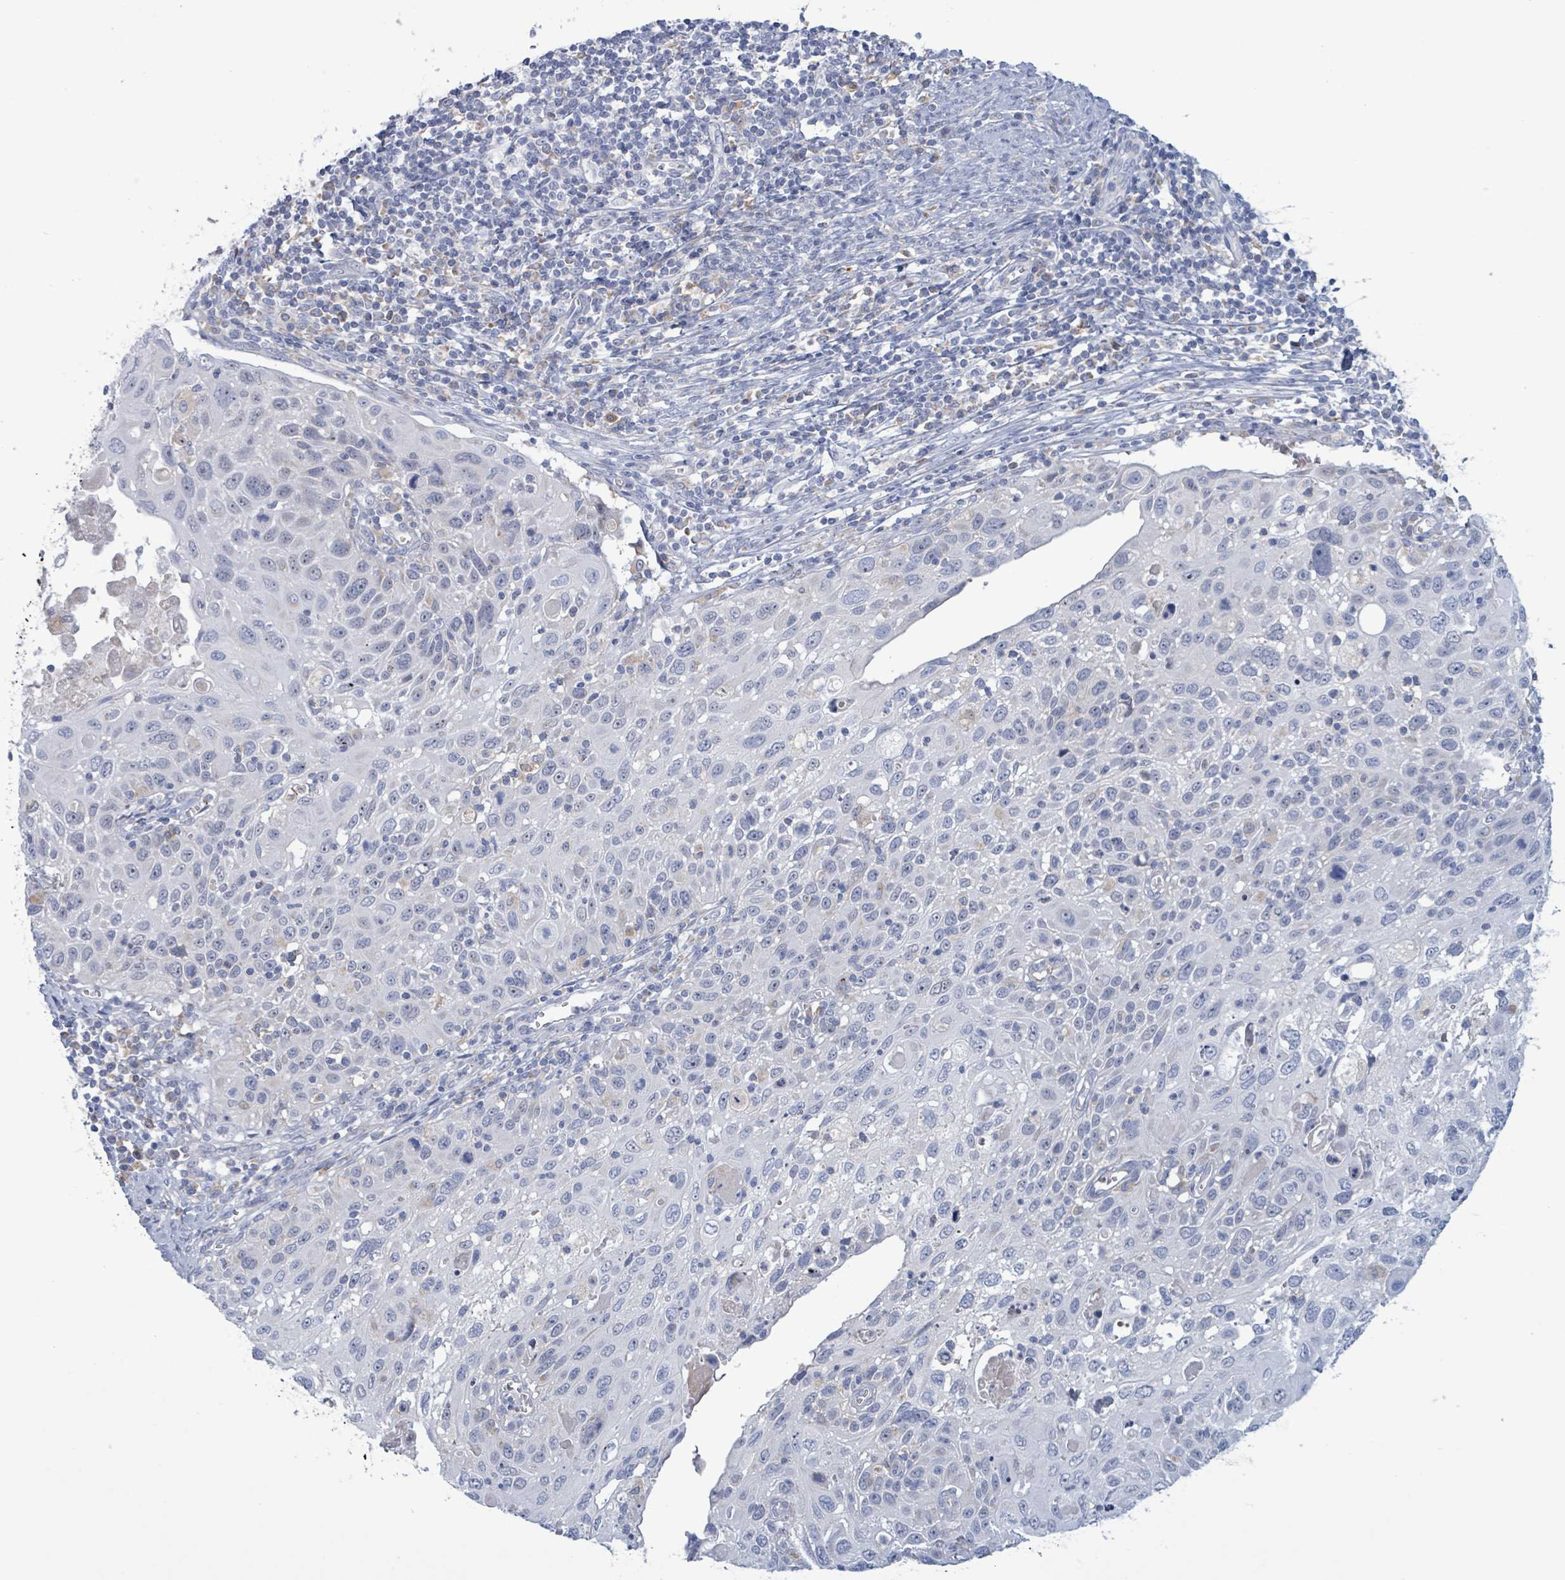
{"staining": {"intensity": "negative", "quantity": "none", "location": "none"}, "tissue": "cervical cancer", "cell_type": "Tumor cells", "image_type": "cancer", "snomed": [{"axis": "morphology", "description": "Squamous cell carcinoma, NOS"}, {"axis": "topography", "description": "Cervix"}], "caption": "This image is of cervical cancer (squamous cell carcinoma) stained with IHC to label a protein in brown with the nuclei are counter-stained blue. There is no staining in tumor cells. (DAB (3,3'-diaminobenzidine) immunohistochemistry, high magnification).", "gene": "AKR1C4", "patient": {"sex": "female", "age": 70}}